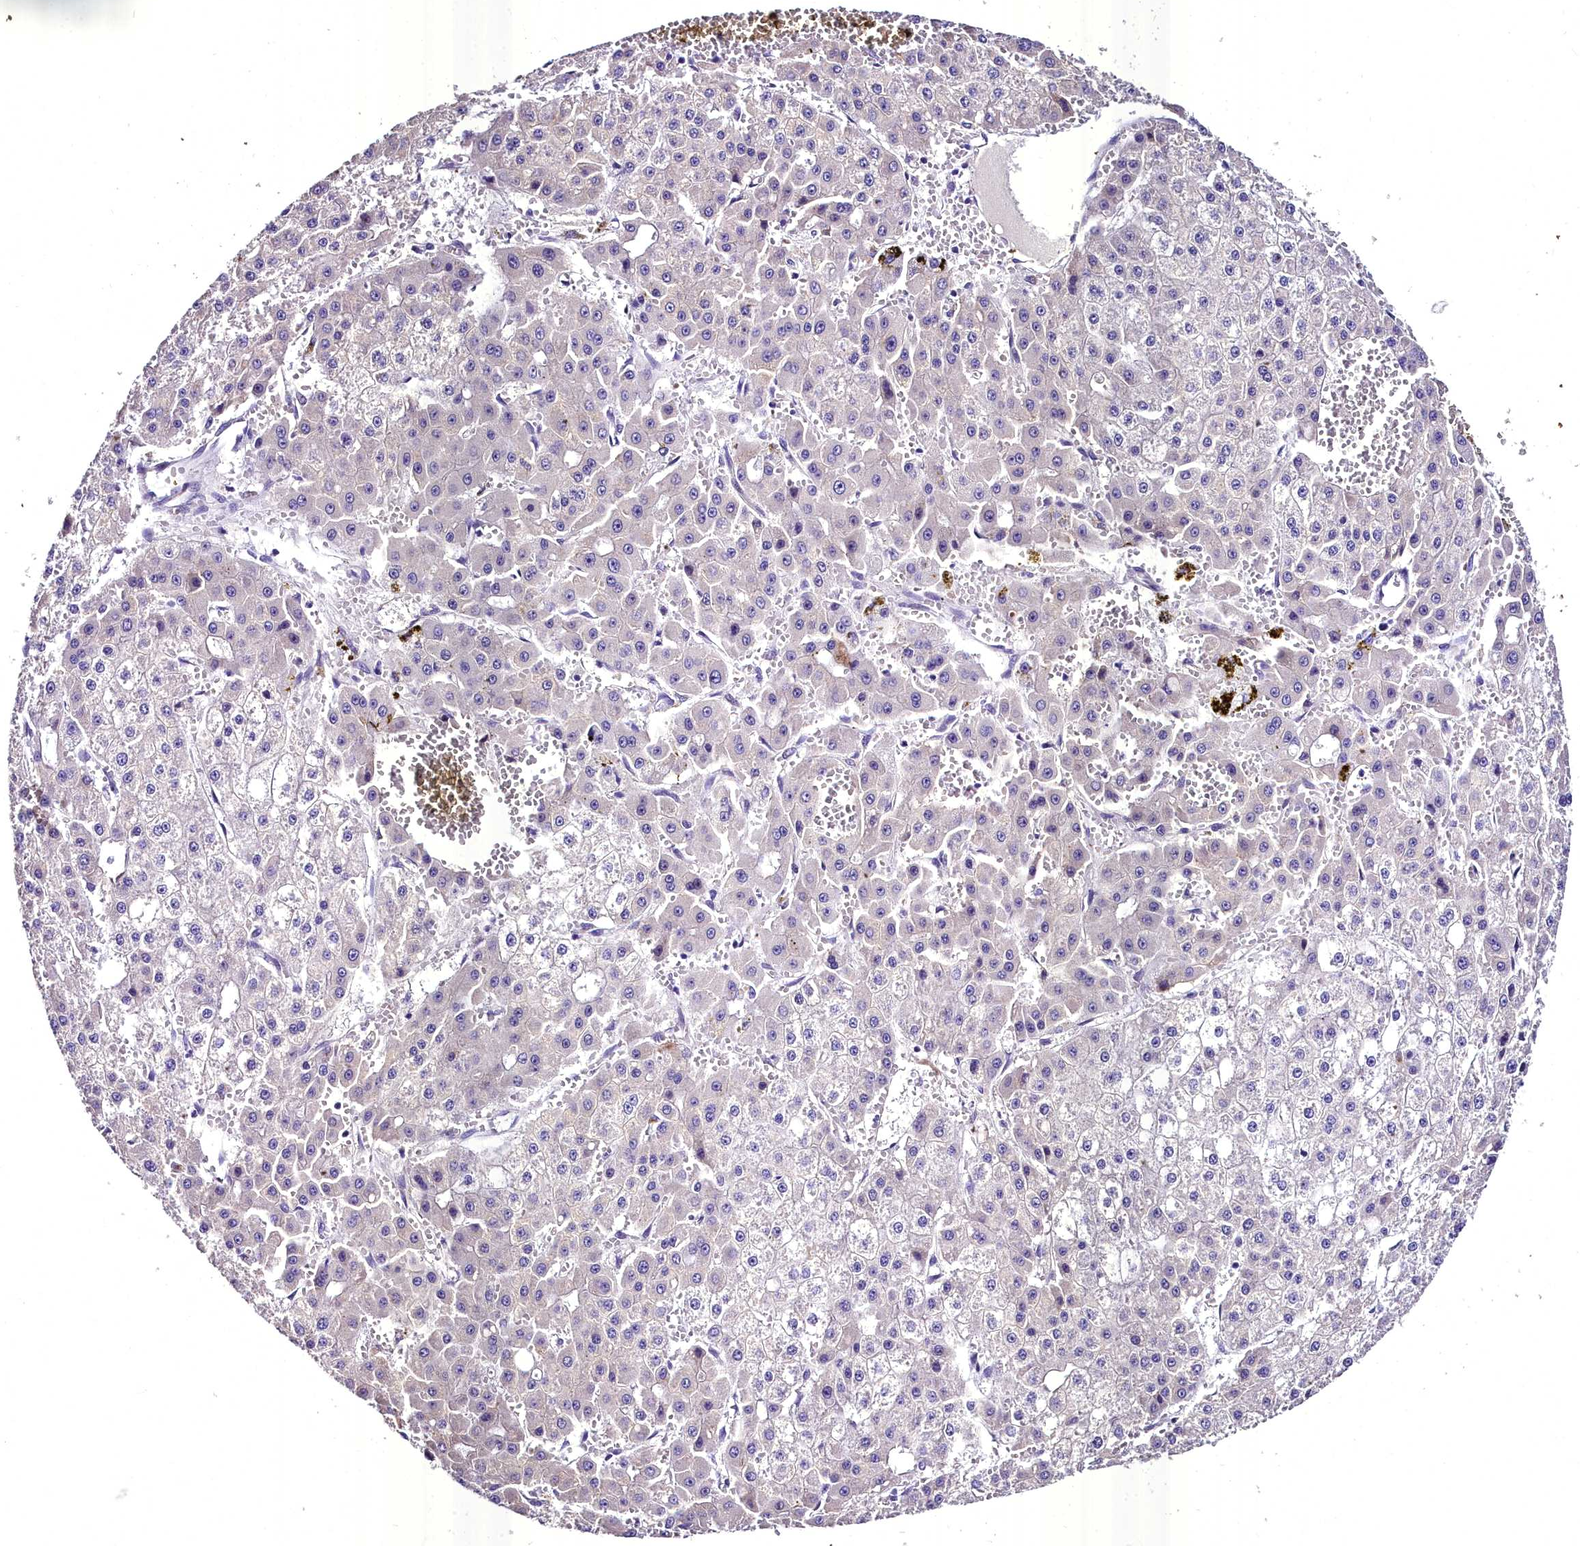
{"staining": {"intensity": "weak", "quantity": "<25%", "location": "cytoplasmic/membranous"}, "tissue": "liver cancer", "cell_type": "Tumor cells", "image_type": "cancer", "snomed": [{"axis": "morphology", "description": "Carcinoma, Hepatocellular, NOS"}, {"axis": "topography", "description": "Liver"}], "caption": "High magnification brightfield microscopy of hepatocellular carcinoma (liver) stained with DAB (brown) and counterstained with hematoxylin (blue): tumor cells show no significant positivity.", "gene": "MS4A18", "patient": {"sex": "male", "age": 47}}